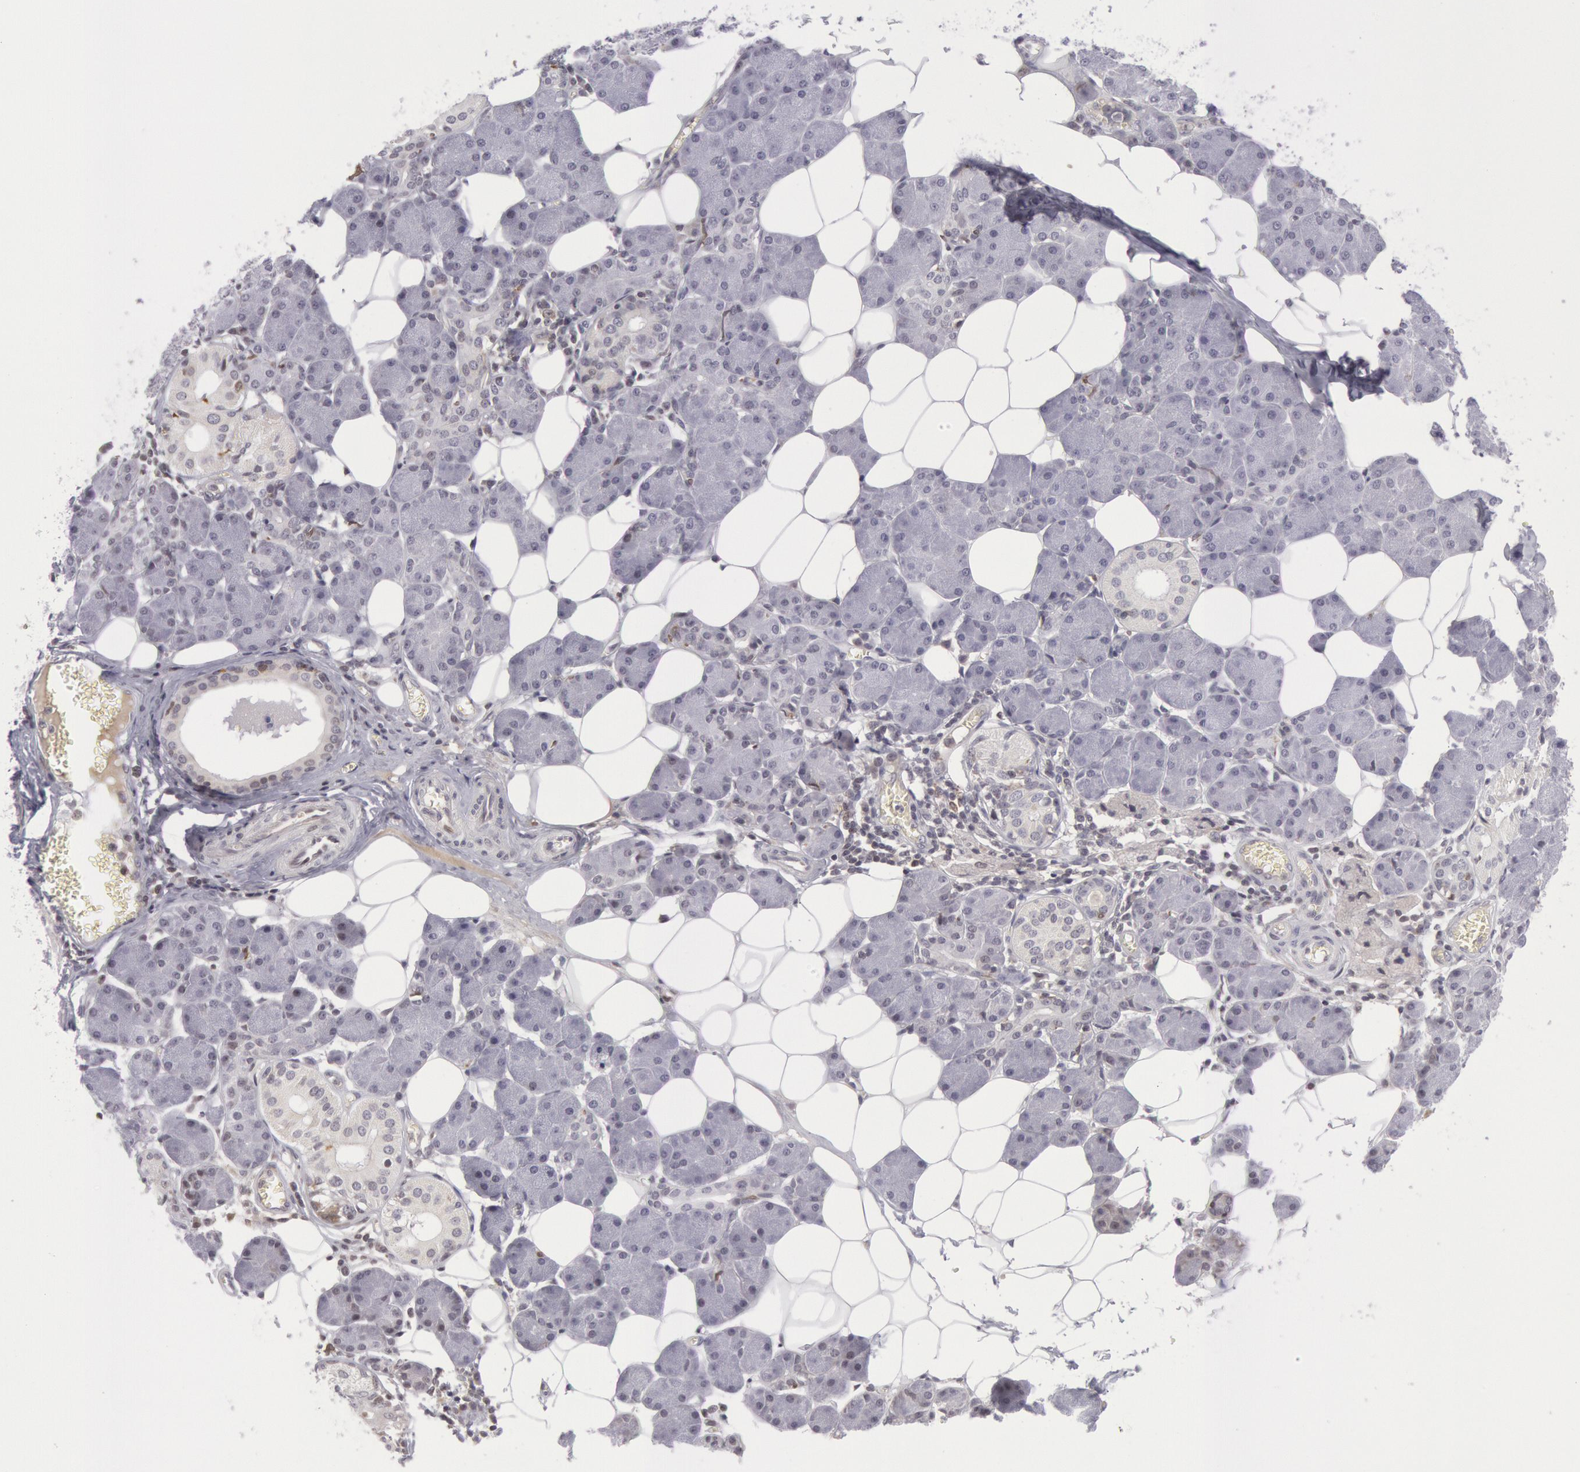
{"staining": {"intensity": "moderate", "quantity": "<25%", "location": "cytoplasmic/membranous"}, "tissue": "salivary gland", "cell_type": "Glandular cells", "image_type": "normal", "snomed": [{"axis": "morphology", "description": "Normal tissue, NOS"}, {"axis": "morphology", "description": "Adenoma, NOS"}, {"axis": "topography", "description": "Salivary gland"}], "caption": "Immunohistochemistry (IHC) photomicrograph of benign salivary gland: human salivary gland stained using immunohistochemistry displays low levels of moderate protein expression localized specifically in the cytoplasmic/membranous of glandular cells, appearing as a cytoplasmic/membranous brown color.", "gene": "PTGS2", "patient": {"sex": "female", "age": 32}}